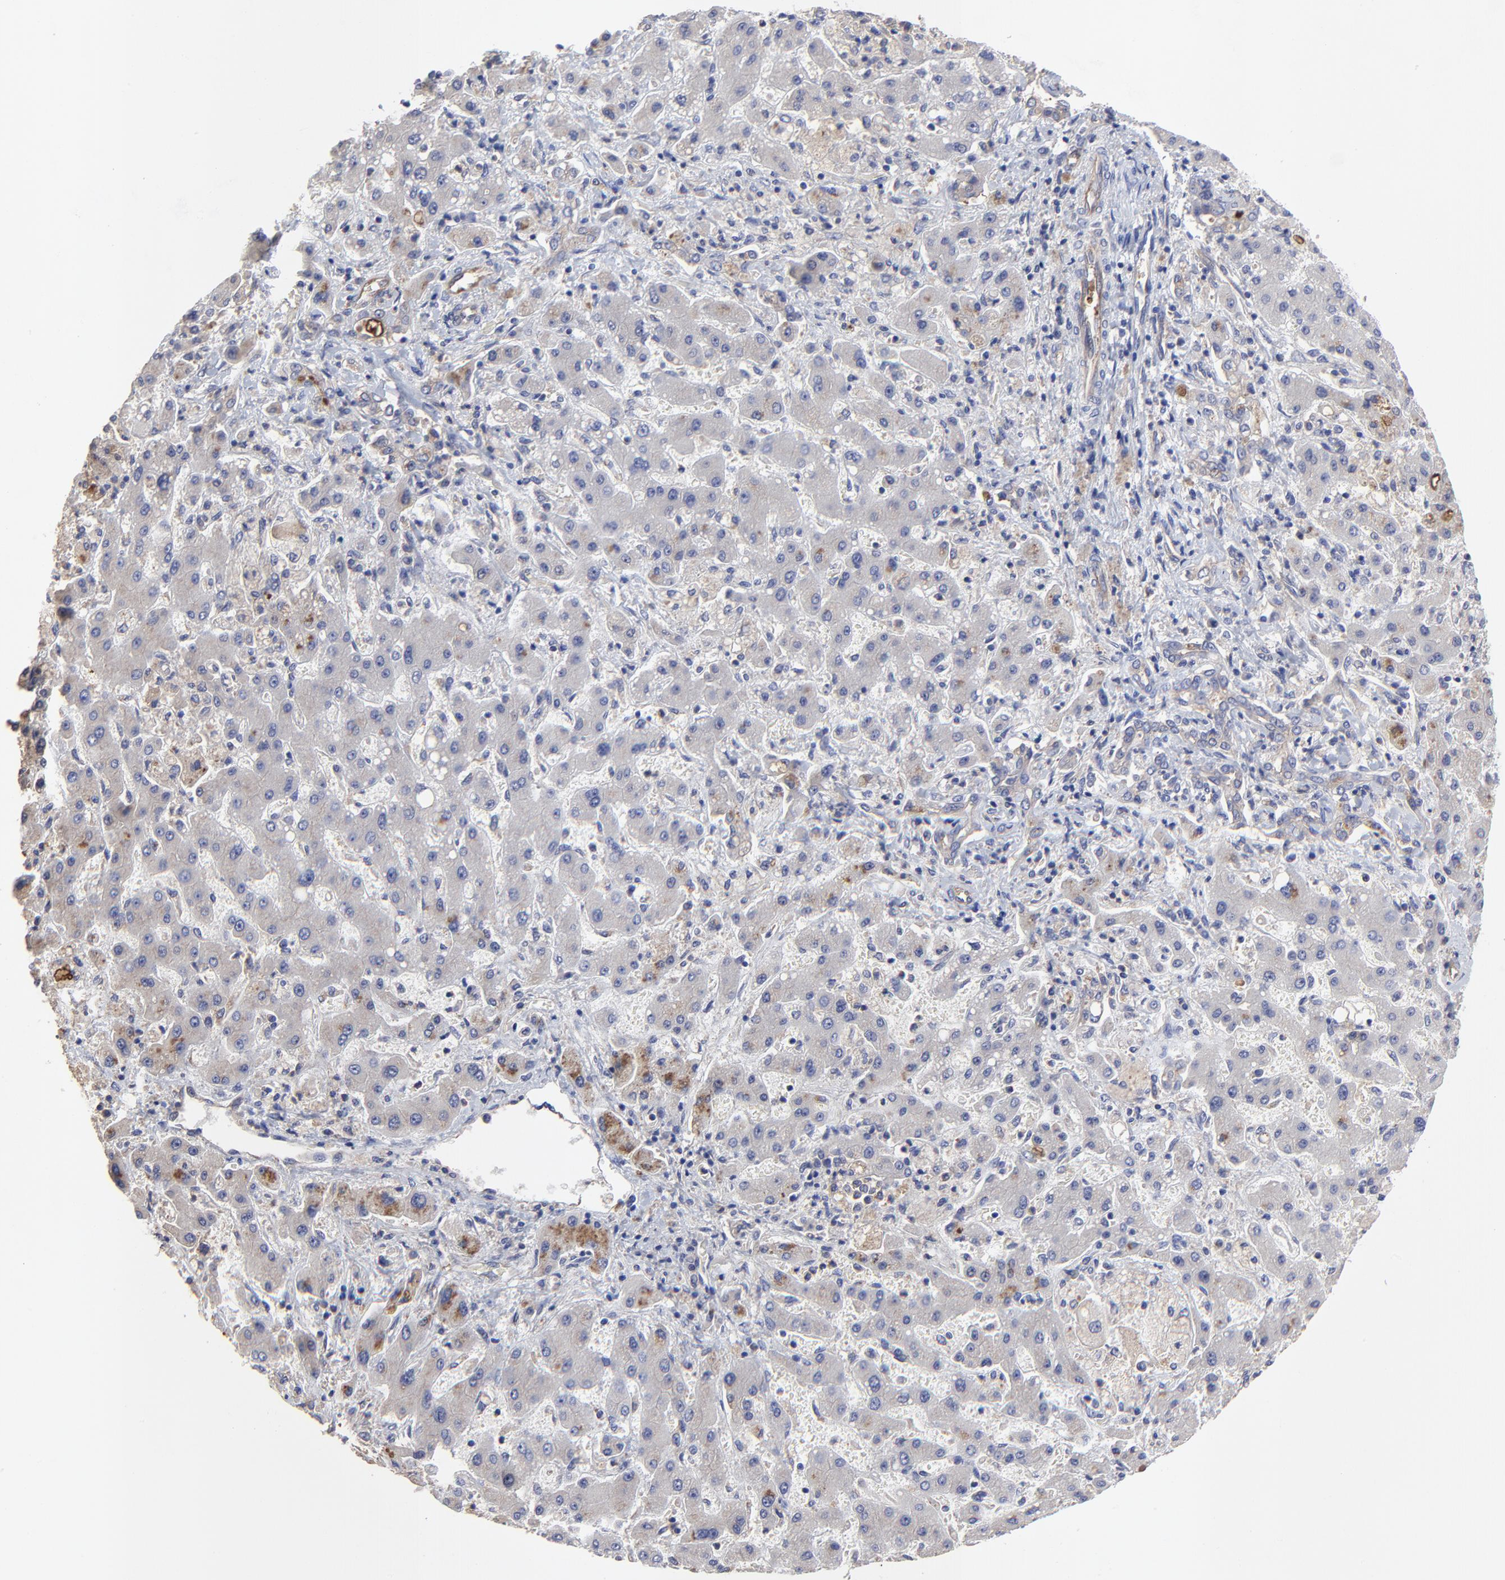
{"staining": {"intensity": "moderate", "quantity": "<25%", "location": "cytoplasmic/membranous"}, "tissue": "liver cancer", "cell_type": "Tumor cells", "image_type": "cancer", "snomed": [{"axis": "morphology", "description": "Cholangiocarcinoma"}, {"axis": "topography", "description": "Liver"}], "caption": "This photomicrograph exhibits IHC staining of cholangiocarcinoma (liver), with low moderate cytoplasmic/membranous expression in approximately <25% of tumor cells.", "gene": "SULF2", "patient": {"sex": "male", "age": 50}}